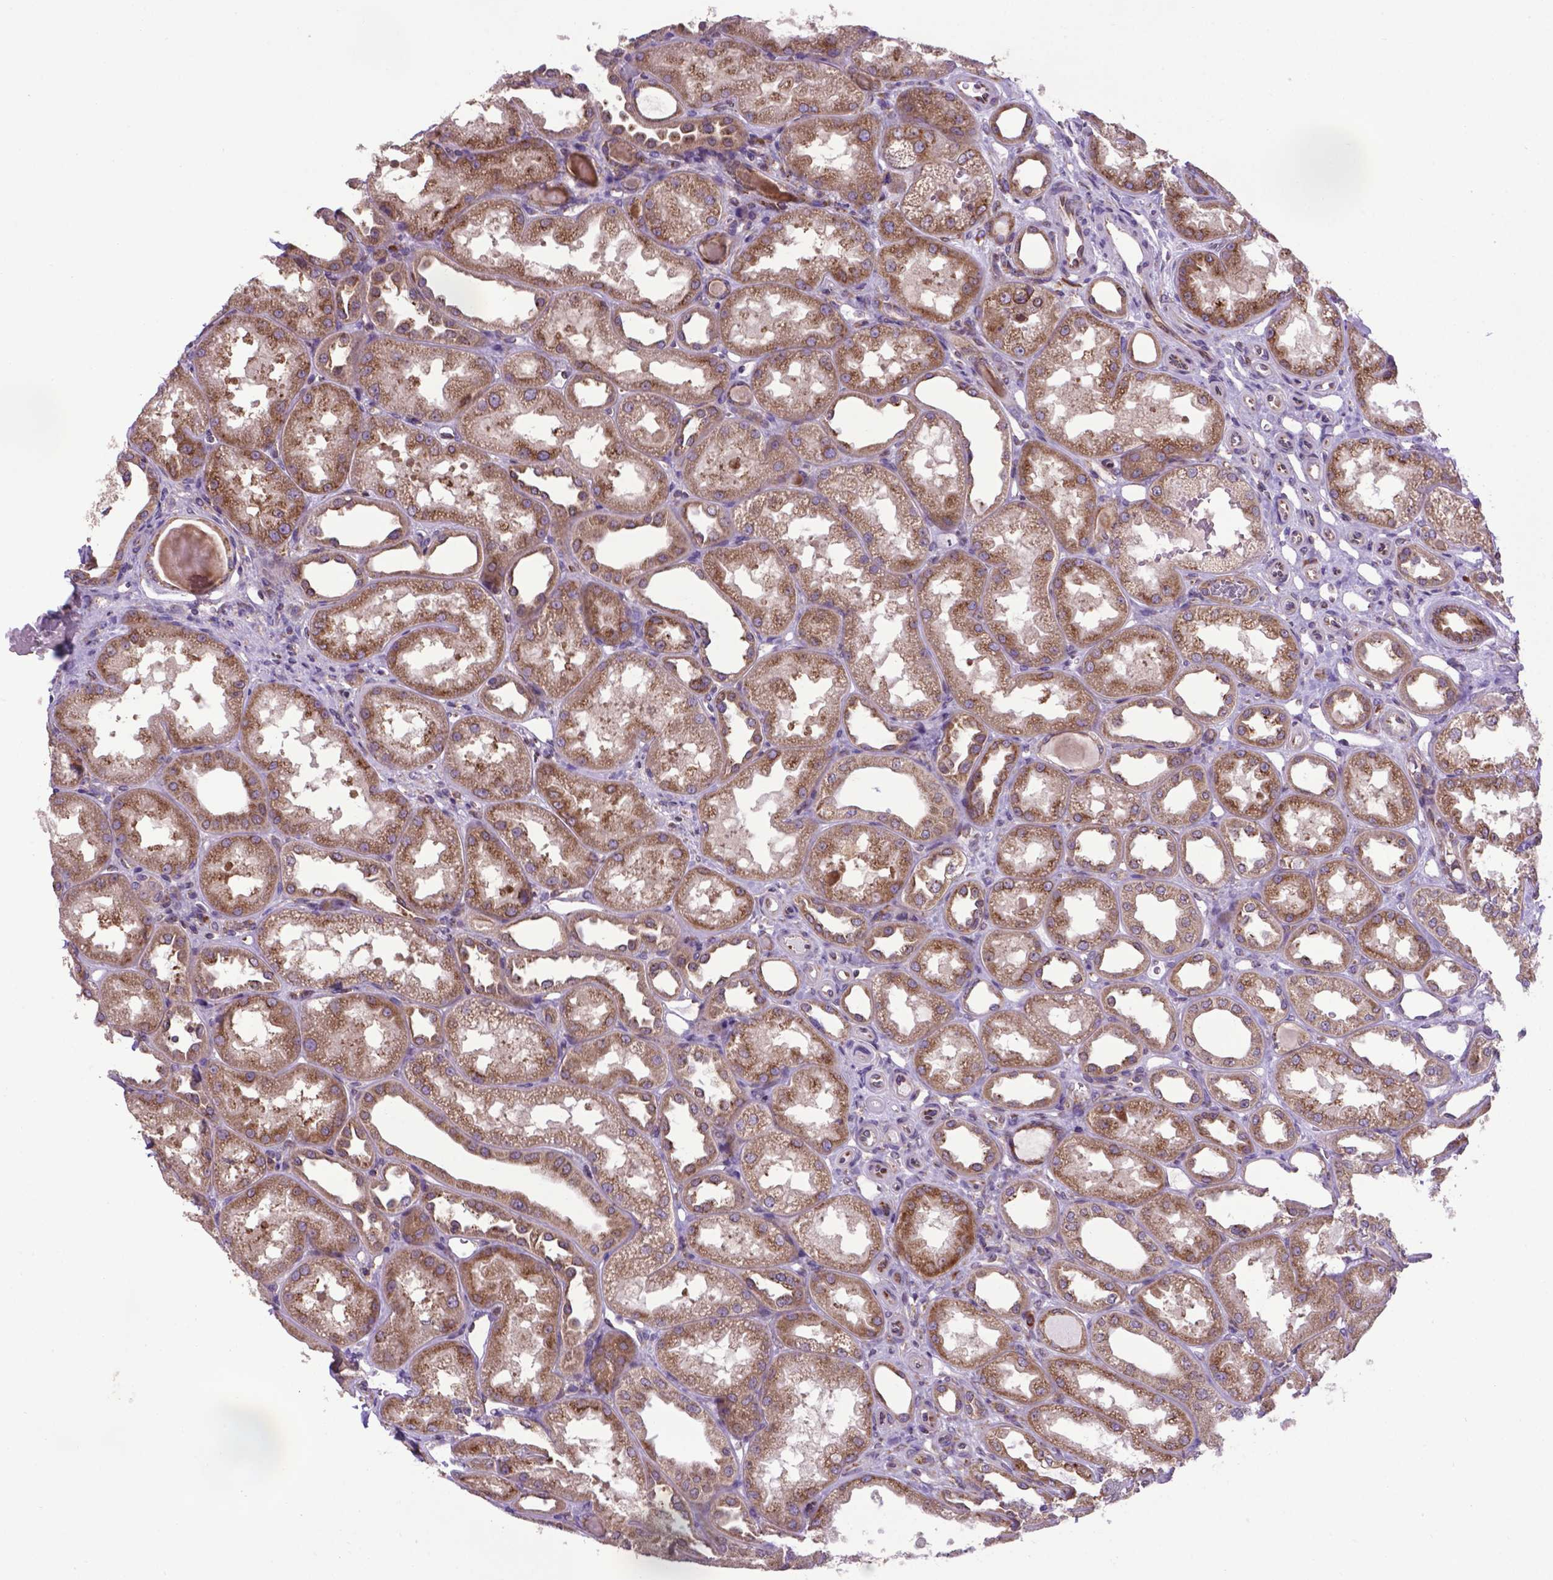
{"staining": {"intensity": "moderate", "quantity": "<25%", "location": "cytoplasmic/membranous,nuclear"}, "tissue": "kidney", "cell_type": "Cells in glomeruli", "image_type": "normal", "snomed": [{"axis": "morphology", "description": "Normal tissue, NOS"}, {"axis": "topography", "description": "Kidney"}], "caption": "Brown immunohistochemical staining in normal human kidney demonstrates moderate cytoplasmic/membranous,nuclear staining in approximately <25% of cells in glomeruli.", "gene": "ENSG00000269590", "patient": {"sex": "male", "age": 61}}